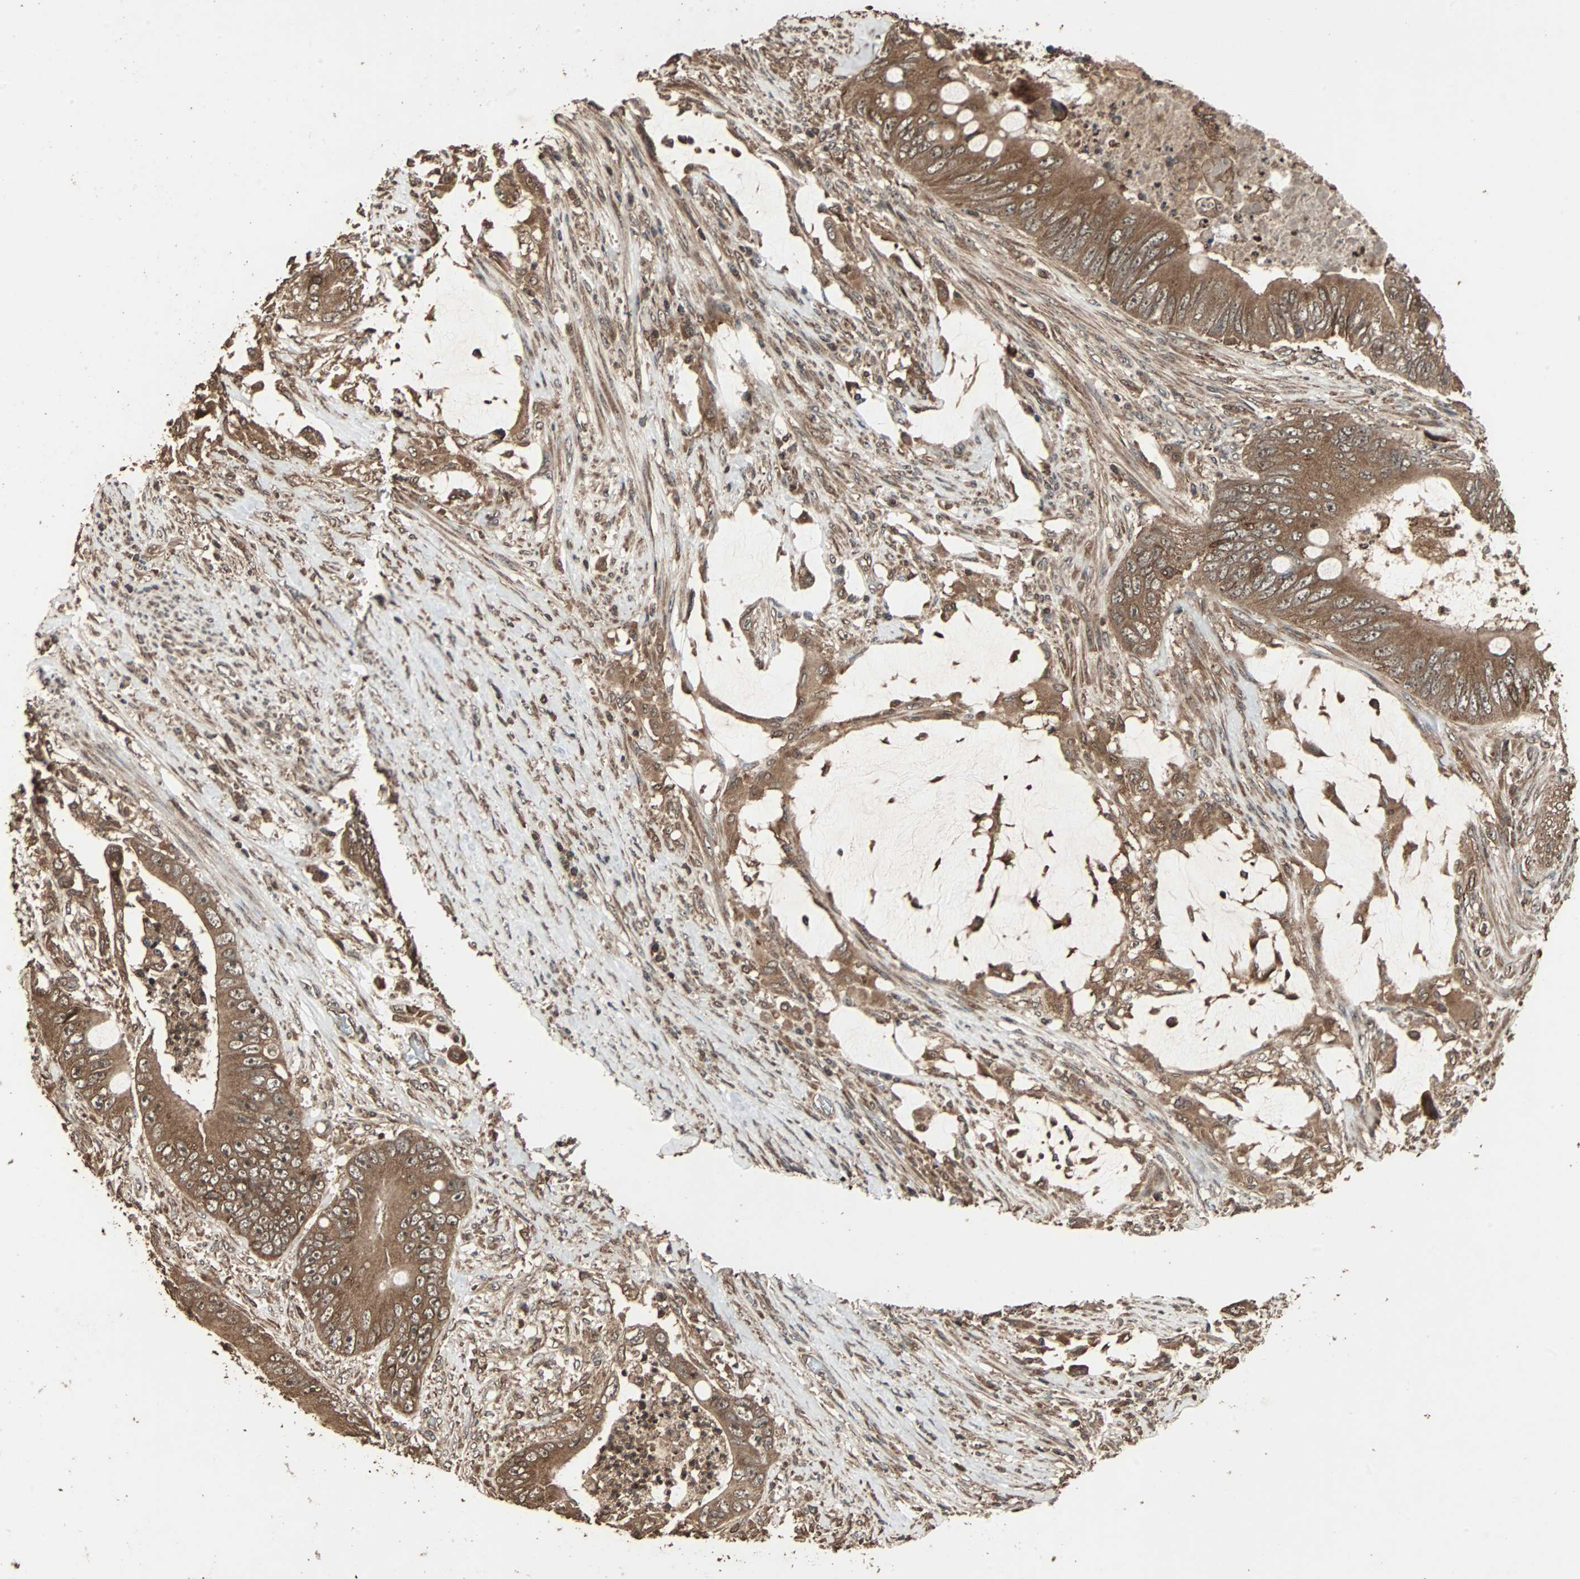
{"staining": {"intensity": "strong", "quantity": ">75%", "location": "cytoplasmic/membranous"}, "tissue": "colorectal cancer", "cell_type": "Tumor cells", "image_type": "cancer", "snomed": [{"axis": "morphology", "description": "Adenocarcinoma, NOS"}, {"axis": "topography", "description": "Rectum"}], "caption": "There is high levels of strong cytoplasmic/membranous staining in tumor cells of colorectal cancer, as demonstrated by immunohistochemical staining (brown color).", "gene": "LAMTOR5", "patient": {"sex": "female", "age": 77}}